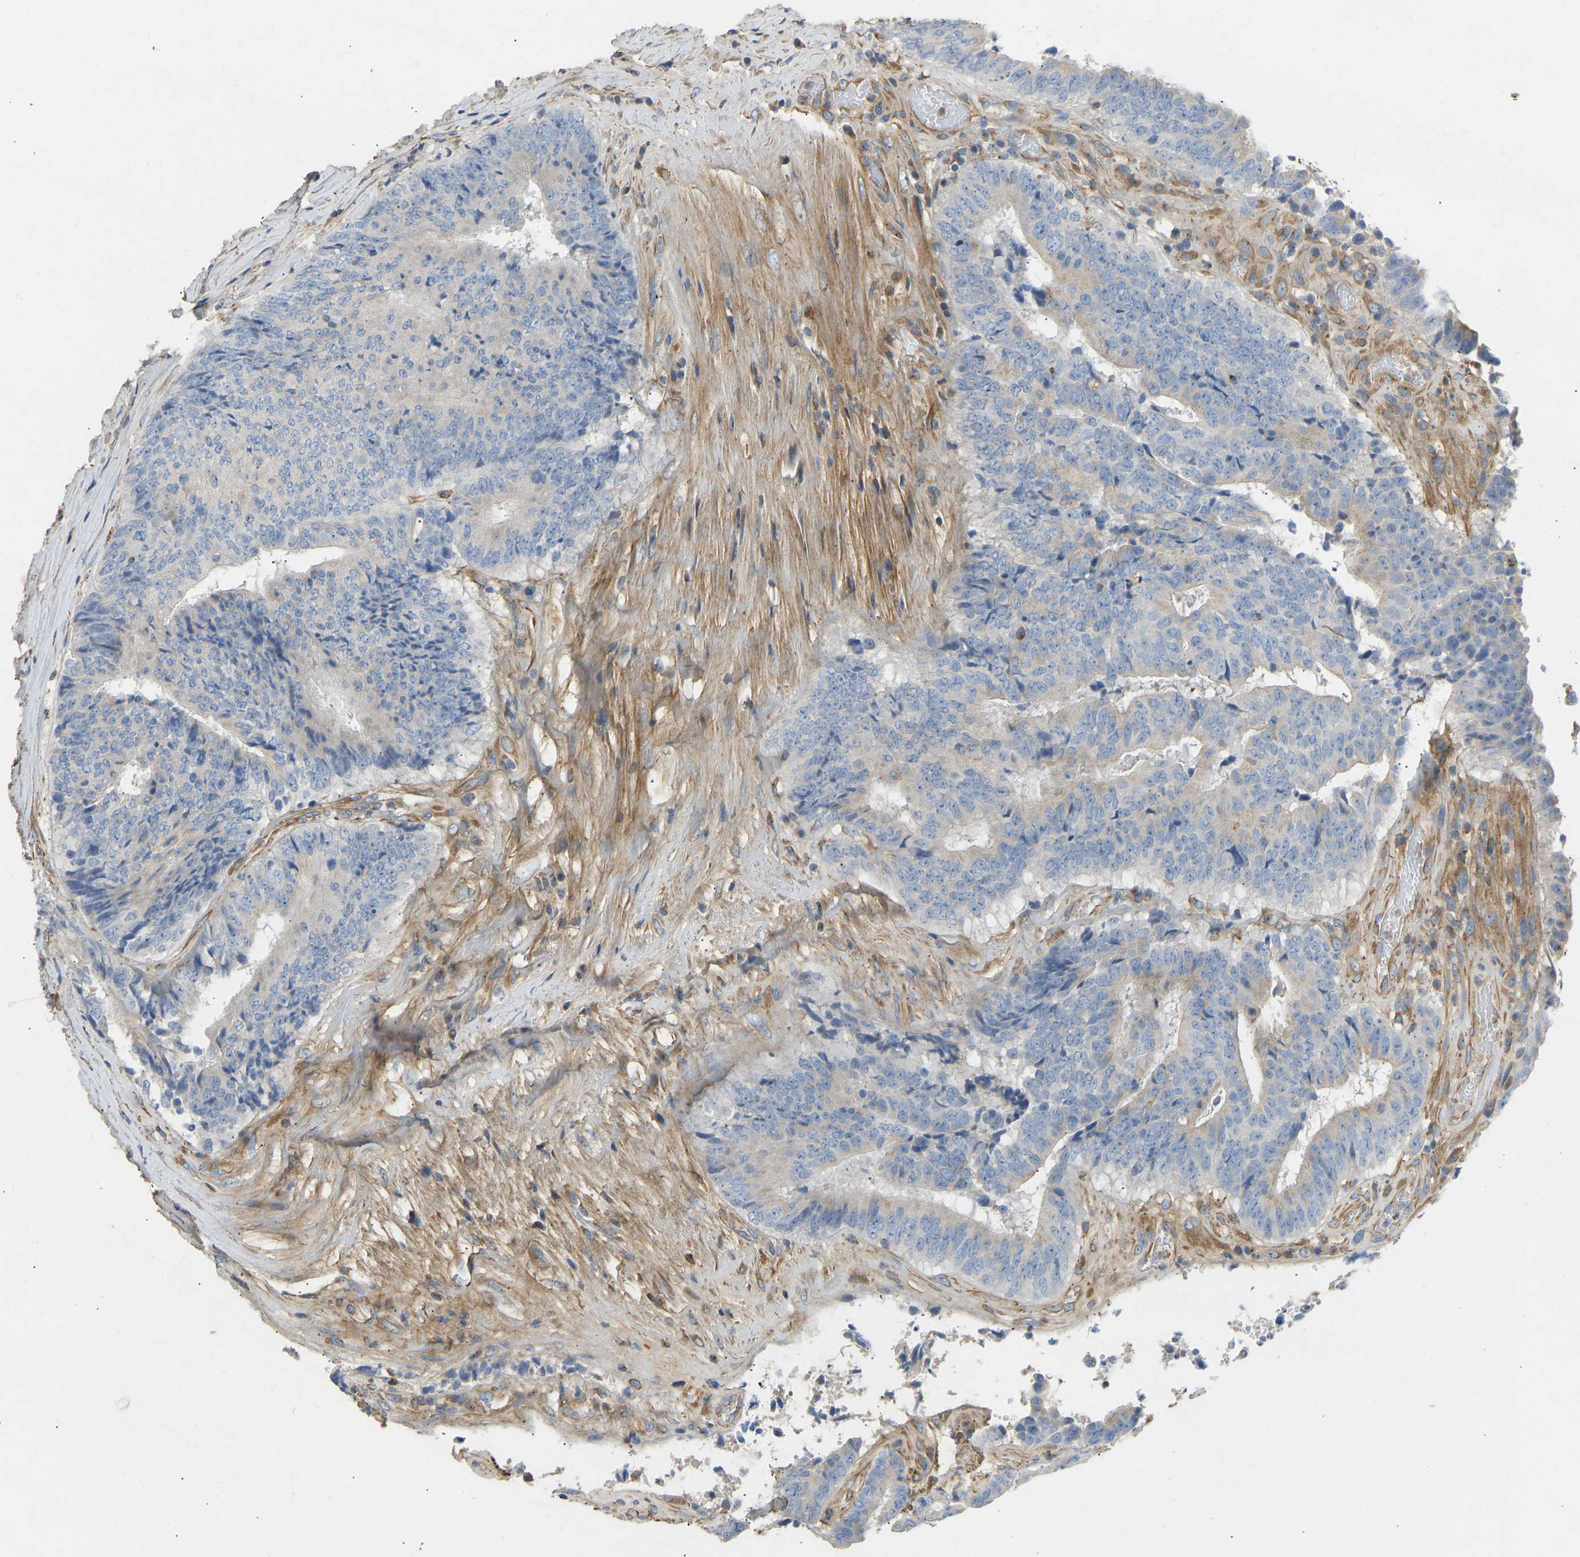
{"staining": {"intensity": "negative", "quantity": "none", "location": "none"}, "tissue": "colorectal cancer", "cell_type": "Tumor cells", "image_type": "cancer", "snomed": [{"axis": "morphology", "description": "Adenocarcinoma, NOS"}, {"axis": "topography", "description": "Rectum"}], "caption": "IHC photomicrograph of human colorectal cancer (adenocarcinoma) stained for a protein (brown), which displays no expression in tumor cells.", "gene": "TECTA", "patient": {"sex": "male", "age": 72}}